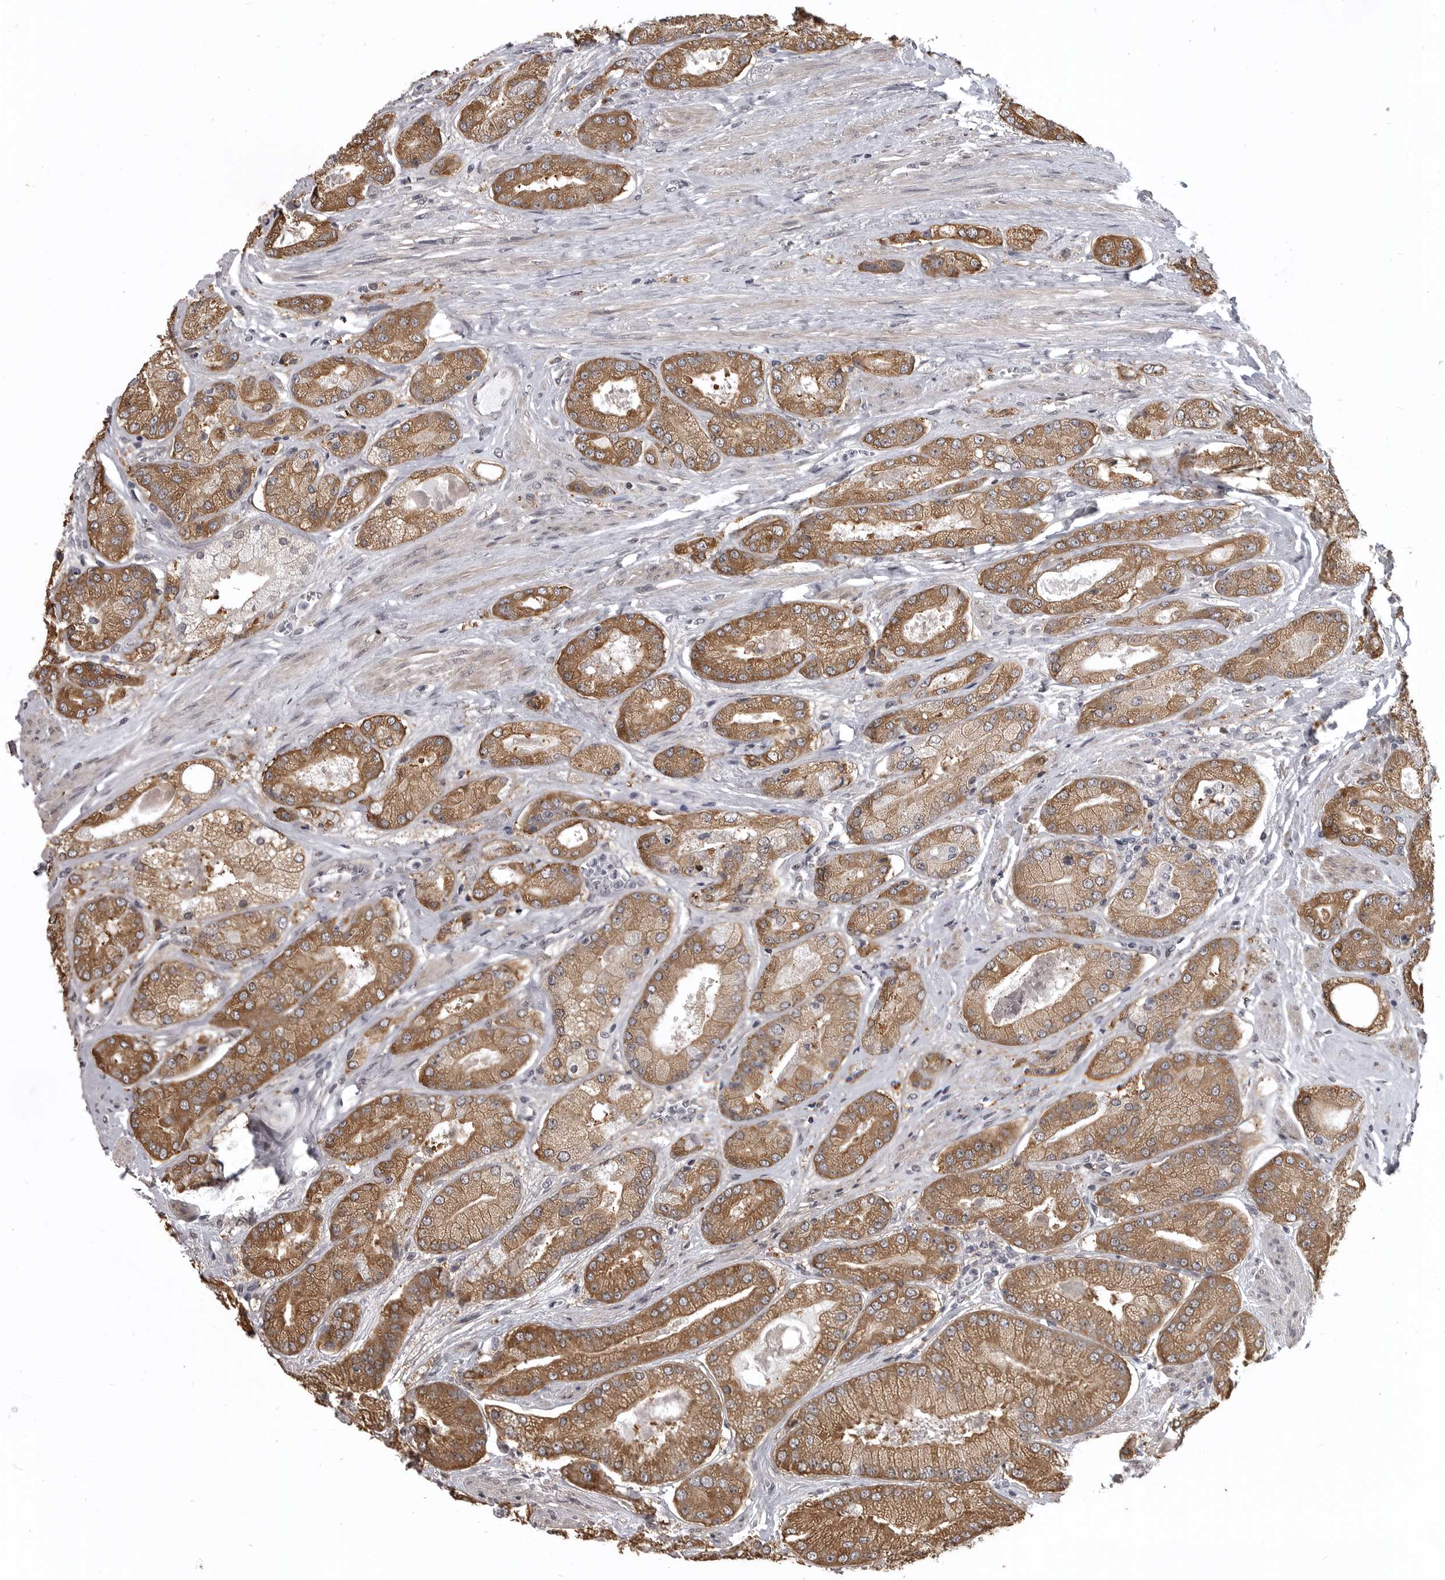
{"staining": {"intensity": "moderate", "quantity": ">75%", "location": "cytoplasmic/membranous"}, "tissue": "prostate cancer", "cell_type": "Tumor cells", "image_type": "cancer", "snomed": [{"axis": "morphology", "description": "Adenocarcinoma, High grade"}, {"axis": "topography", "description": "Prostate"}], "caption": "Human high-grade adenocarcinoma (prostate) stained for a protein (brown) reveals moderate cytoplasmic/membranous positive expression in about >75% of tumor cells.", "gene": "SNX16", "patient": {"sex": "male", "age": 58}}